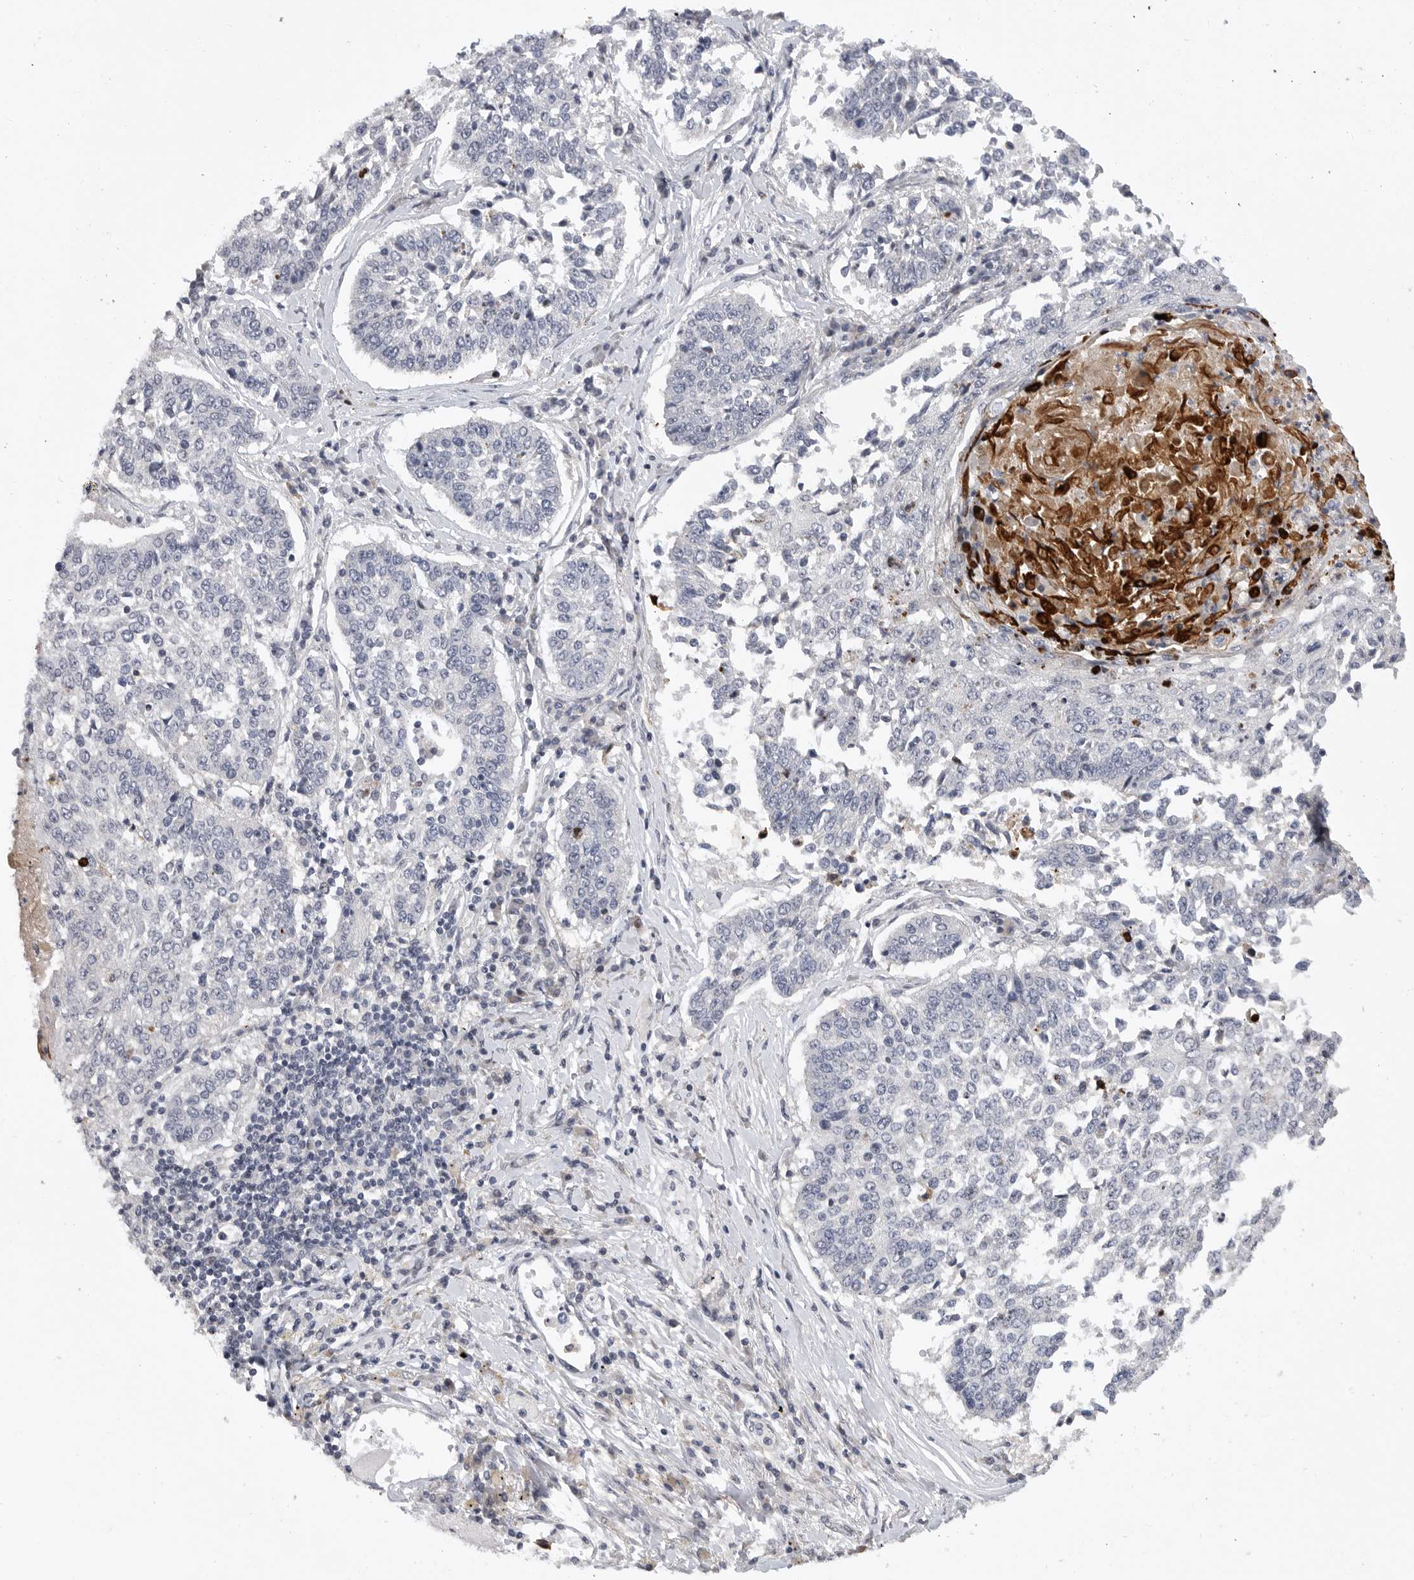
{"staining": {"intensity": "negative", "quantity": "none", "location": "none"}, "tissue": "lung cancer", "cell_type": "Tumor cells", "image_type": "cancer", "snomed": [{"axis": "morphology", "description": "Normal tissue, NOS"}, {"axis": "morphology", "description": "Squamous cell carcinoma, NOS"}, {"axis": "topography", "description": "Cartilage tissue"}, {"axis": "topography", "description": "Lung"}, {"axis": "topography", "description": "Peripheral nerve tissue"}], "caption": "Squamous cell carcinoma (lung) stained for a protein using IHC demonstrates no staining tumor cells.", "gene": "FBXO43", "patient": {"sex": "female", "age": 49}}